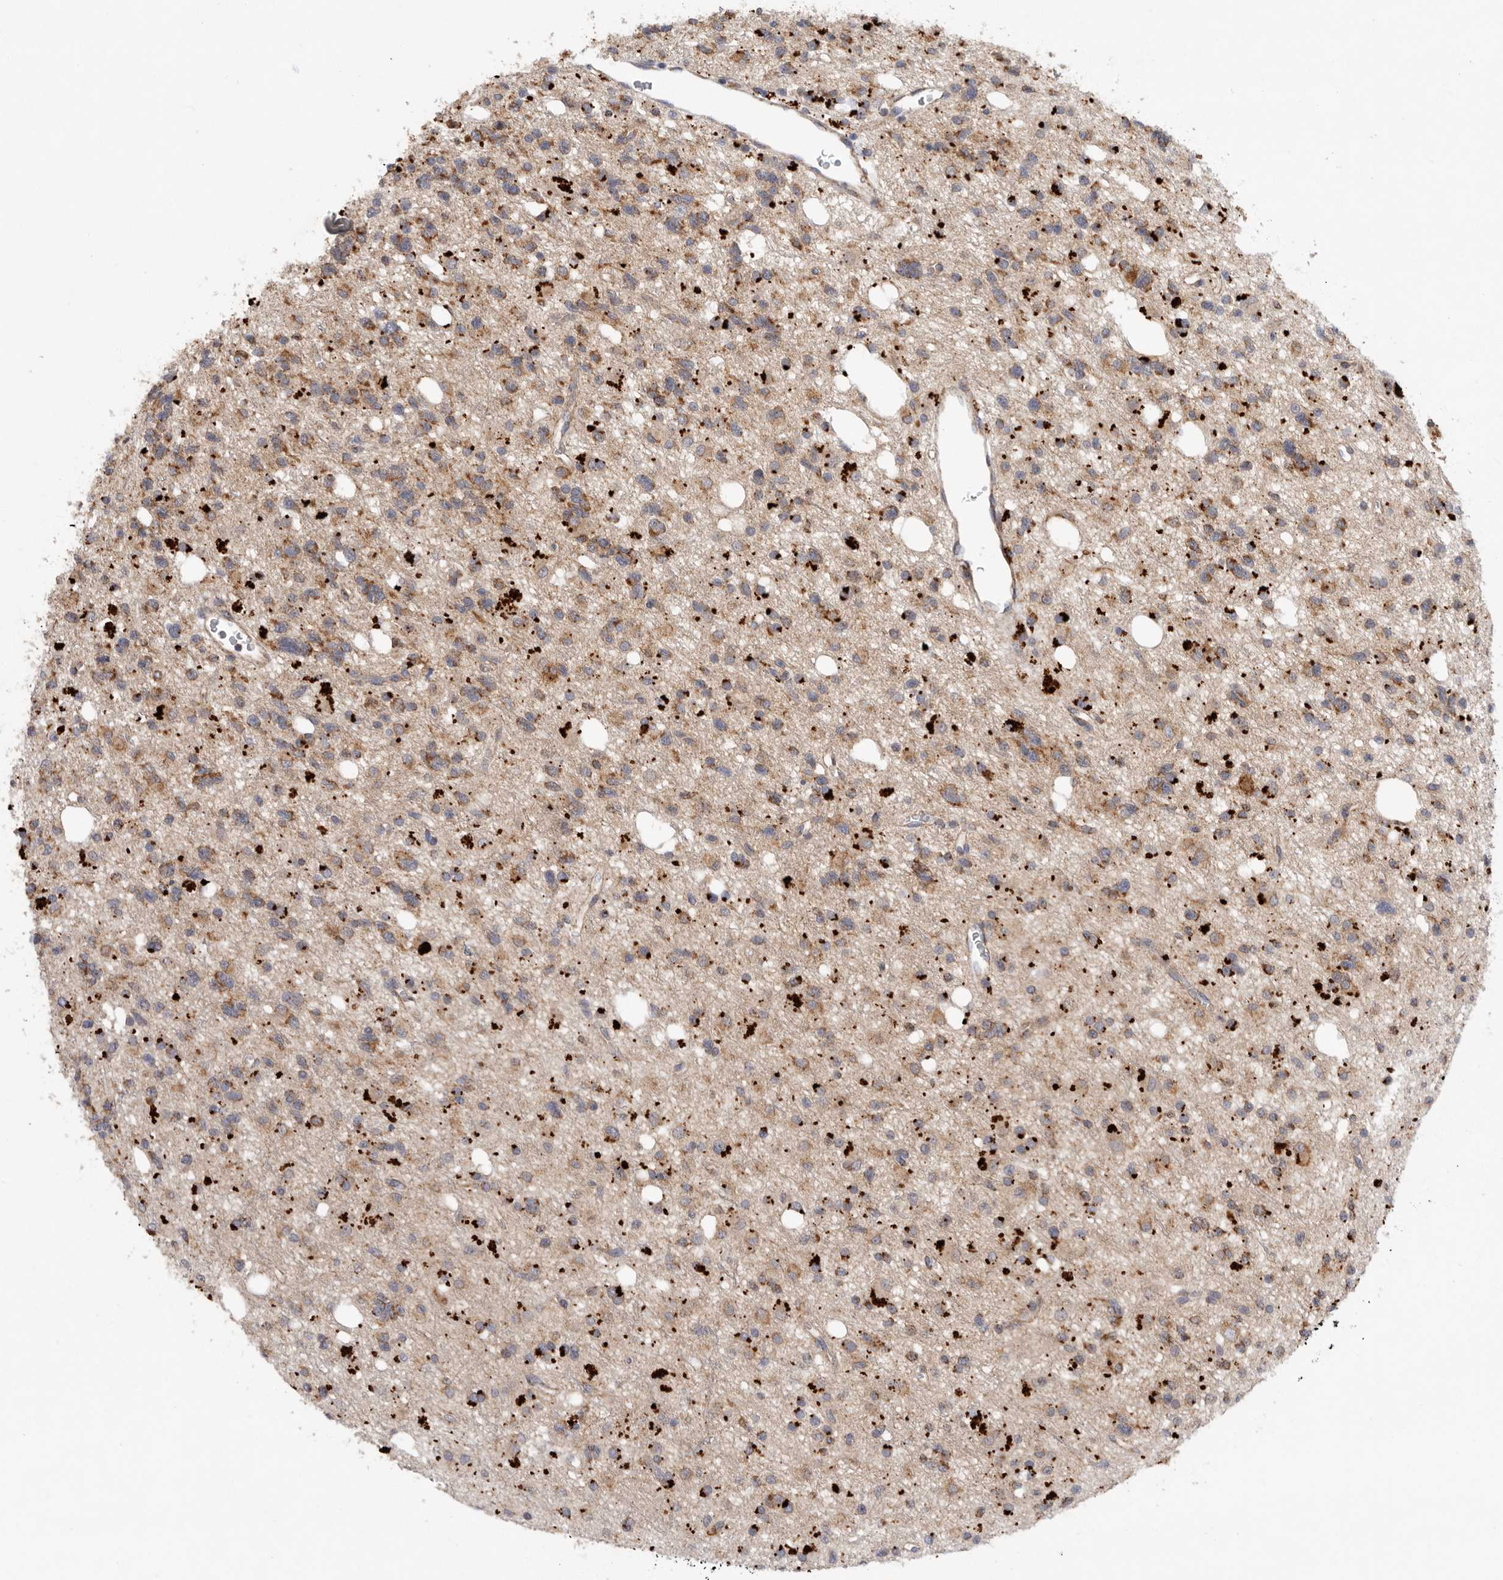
{"staining": {"intensity": "moderate", "quantity": ">75%", "location": "cytoplasmic/membranous"}, "tissue": "glioma", "cell_type": "Tumor cells", "image_type": "cancer", "snomed": [{"axis": "morphology", "description": "Glioma, malignant, High grade"}, {"axis": "topography", "description": "Brain"}], "caption": "A high-resolution histopathology image shows immunohistochemistry (IHC) staining of malignant high-grade glioma, which displays moderate cytoplasmic/membranous staining in about >75% of tumor cells. (Stains: DAB (3,3'-diaminobenzidine) in brown, nuclei in blue, Microscopy: brightfield microscopy at high magnification).", "gene": "MTFR1L", "patient": {"sex": "female", "age": 62}}